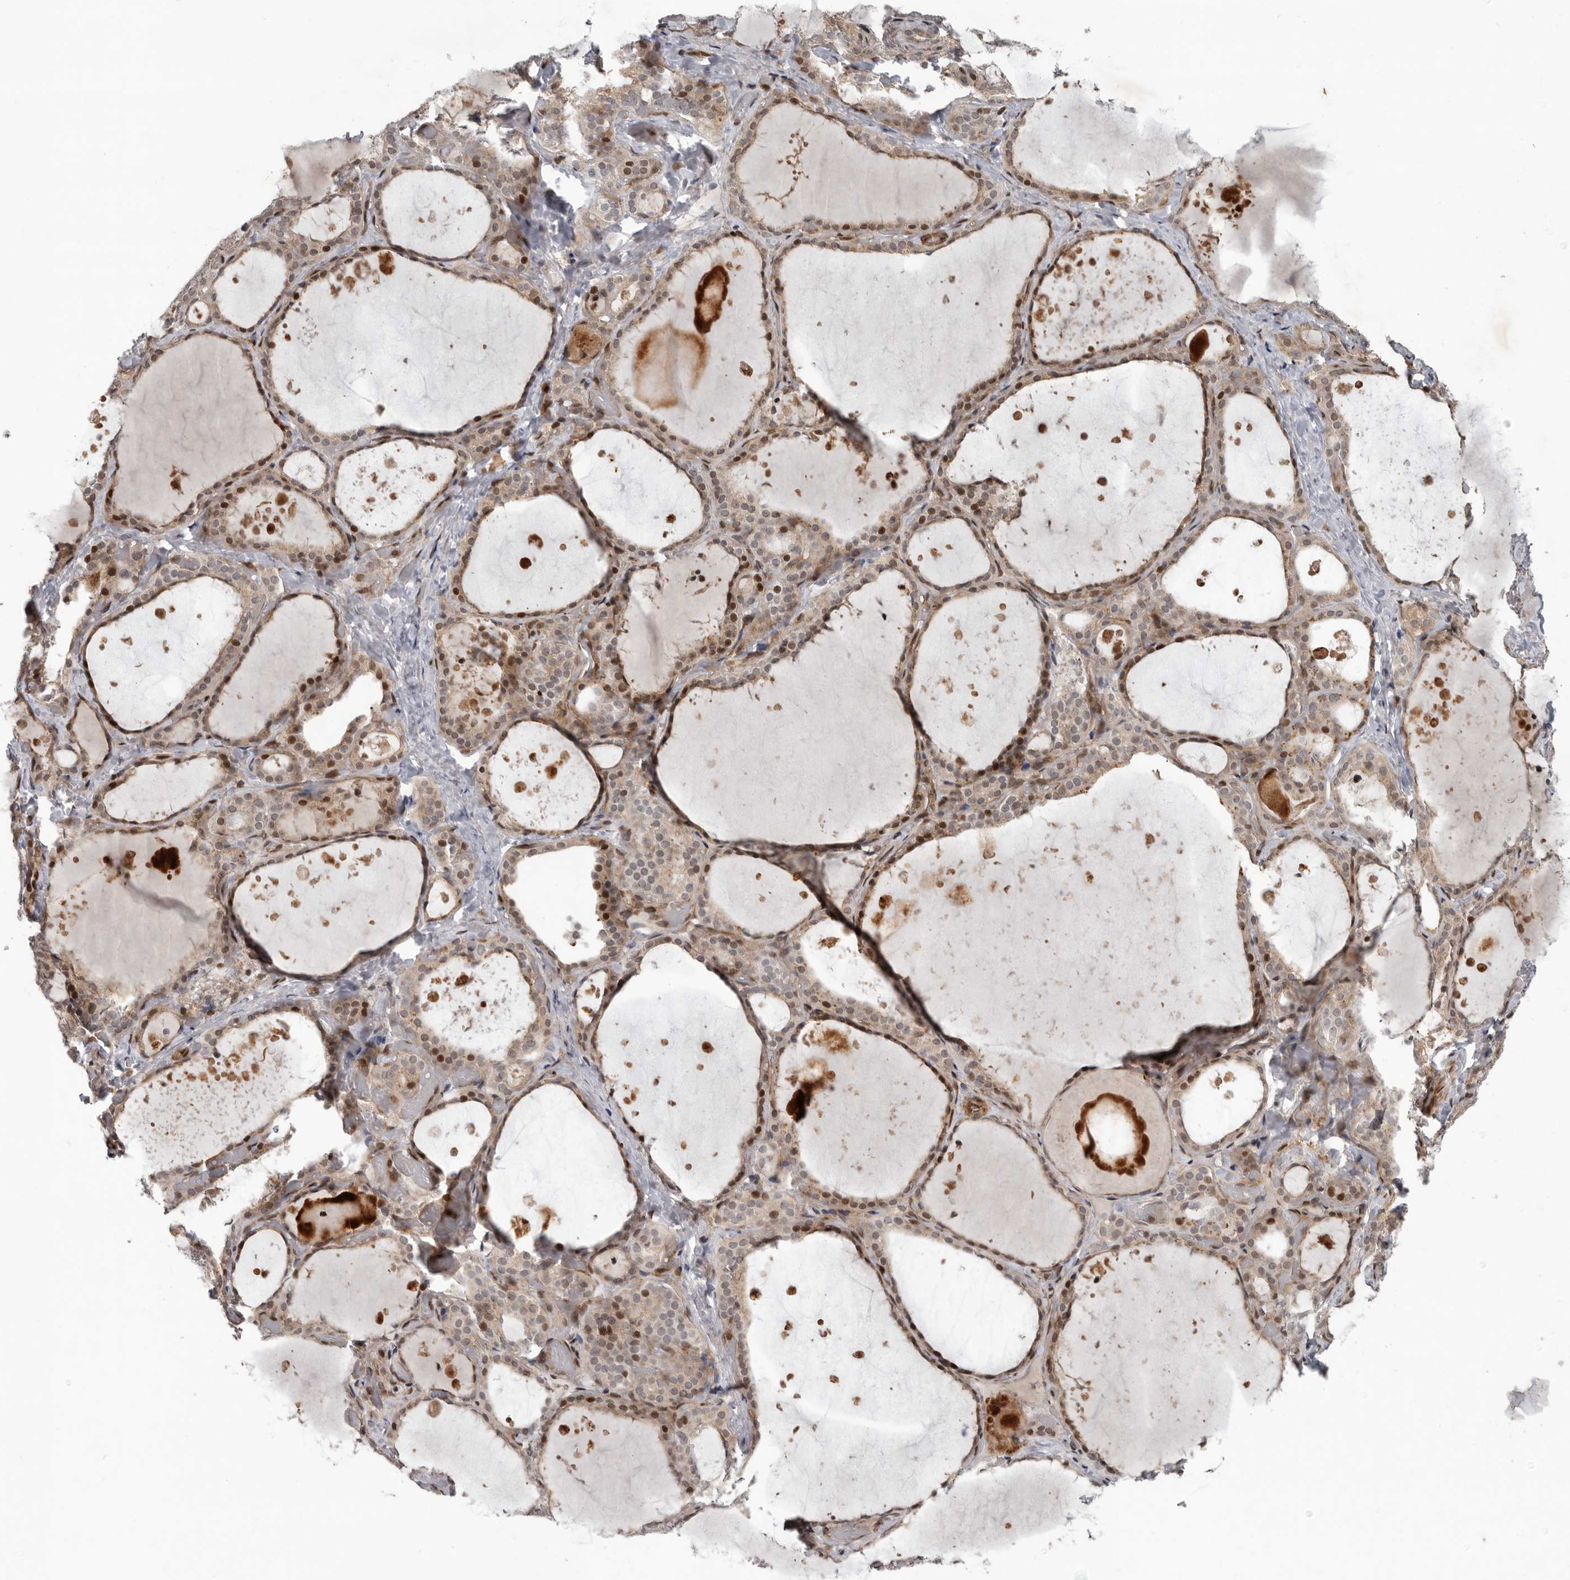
{"staining": {"intensity": "strong", "quantity": "25%-75%", "location": "nuclear"}, "tissue": "thyroid gland", "cell_type": "Glandular cells", "image_type": "normal", "snomed": [{"axis": "morphology", "description": "Normal tissue, NOS"}, {"axis": "topography", "description": "Thyroid gland"}], "caption": "Immunohistochemistry histopathology image of normal thyroid gland stained for a protein (brown), which shows high levels of strong nuclear expression in approximately 25%-75% of glandular cells.", "gene": "RABIF", "patient": {"sex": "female", "age": 44}}